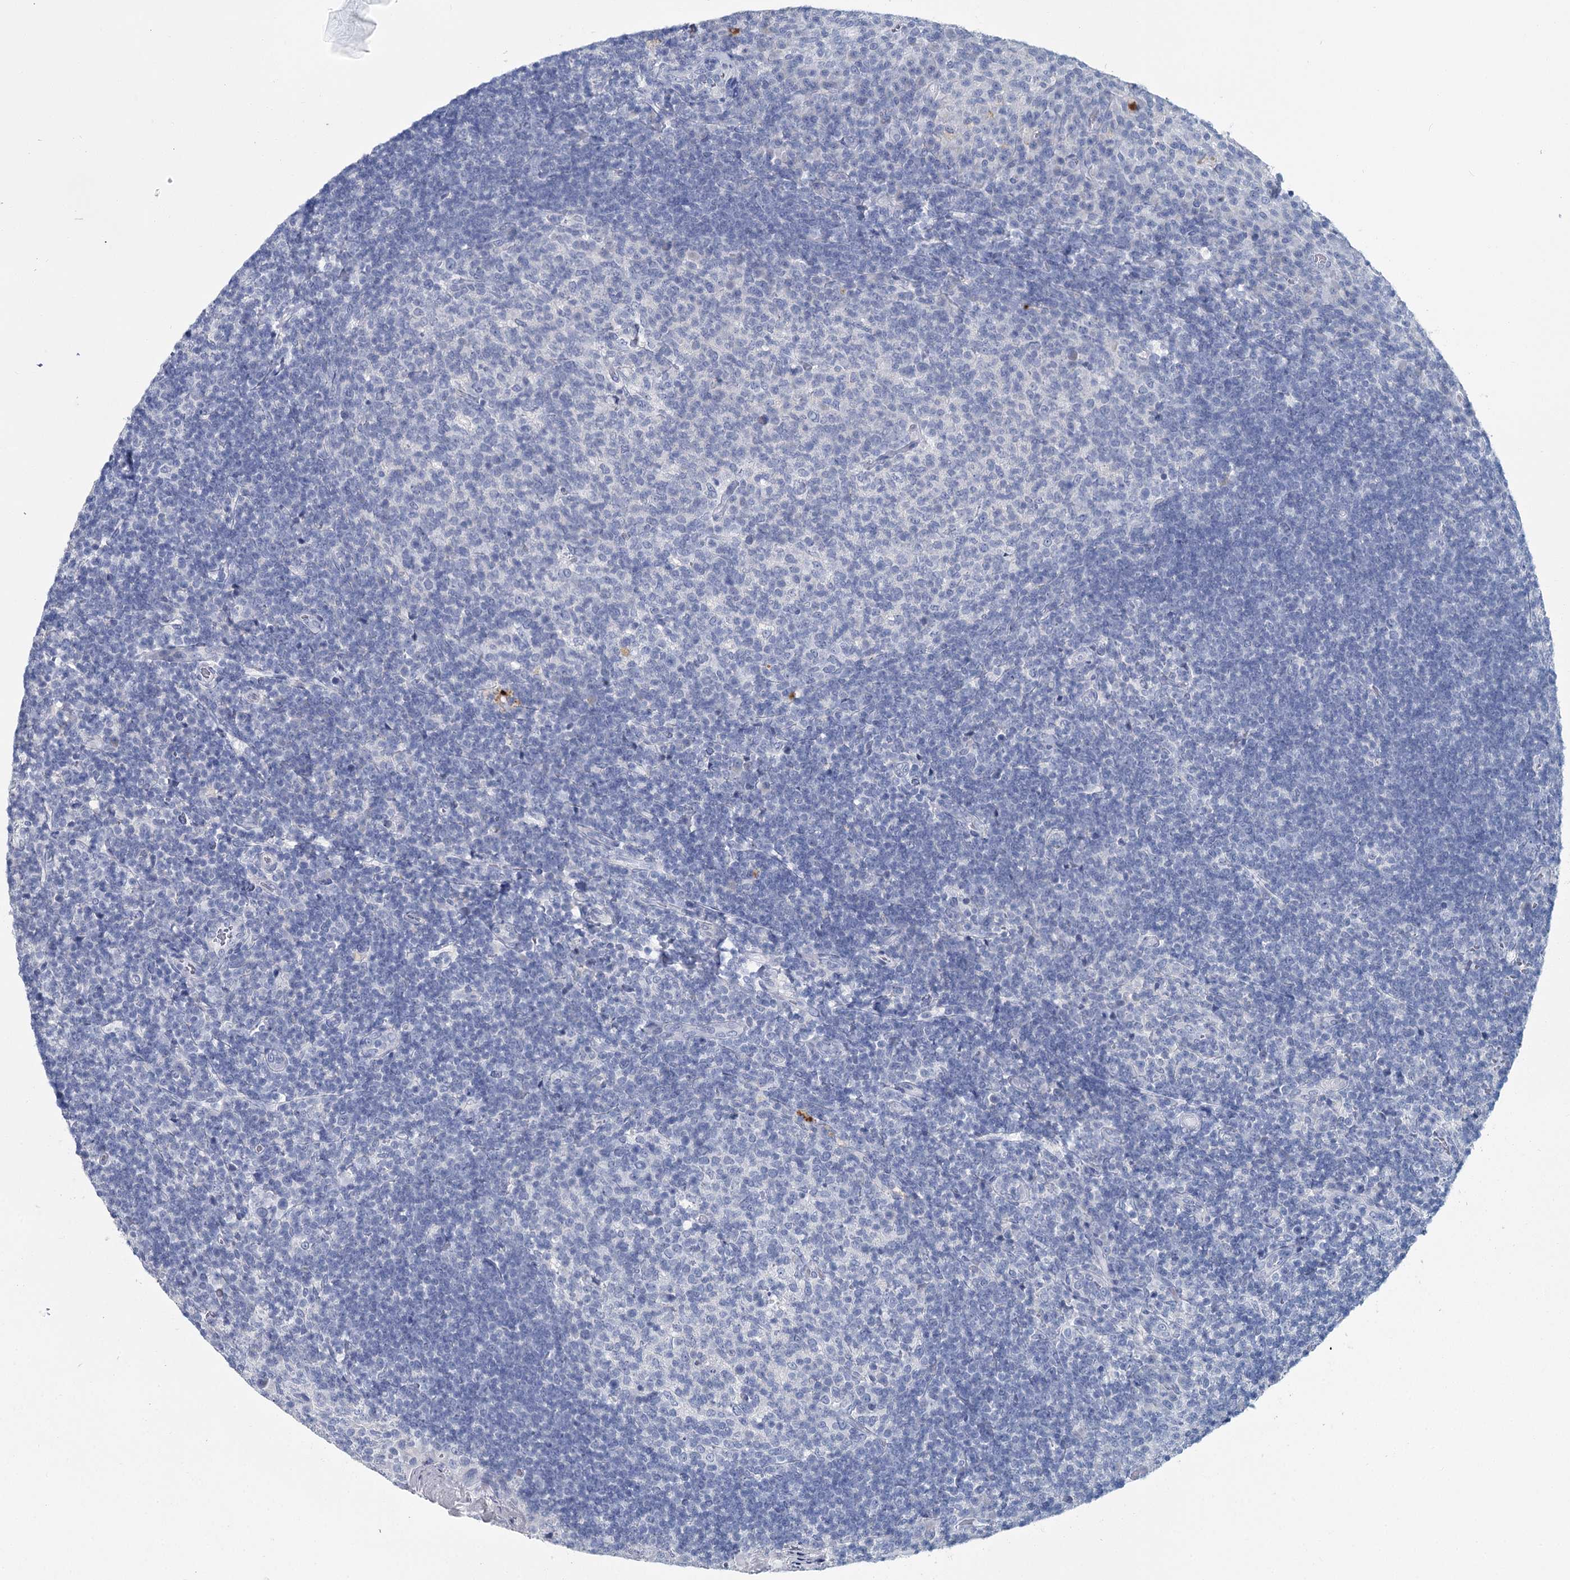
{"staining": {"intensity": "negative", "quantity": "none", "location": "none"}, "tissue": "tonsil", "cell_type": "Germinal center cells", "image_type": "normal", "snomed": [{"axis": "morphology", "description": "Normal tissue, NOS"}, {"axis": "topography", "description": "Tonsil"}], "caption": "Immunohistochemistry (IHC) photomicrograph of normal tonsil: tonsil stained with DAB (3,3'-diaminobenzidine) demonstrates no significant protein staining in germinal center cells.", "gene": "METTL7B", "patient": {"sex": "female", "age": 10}}